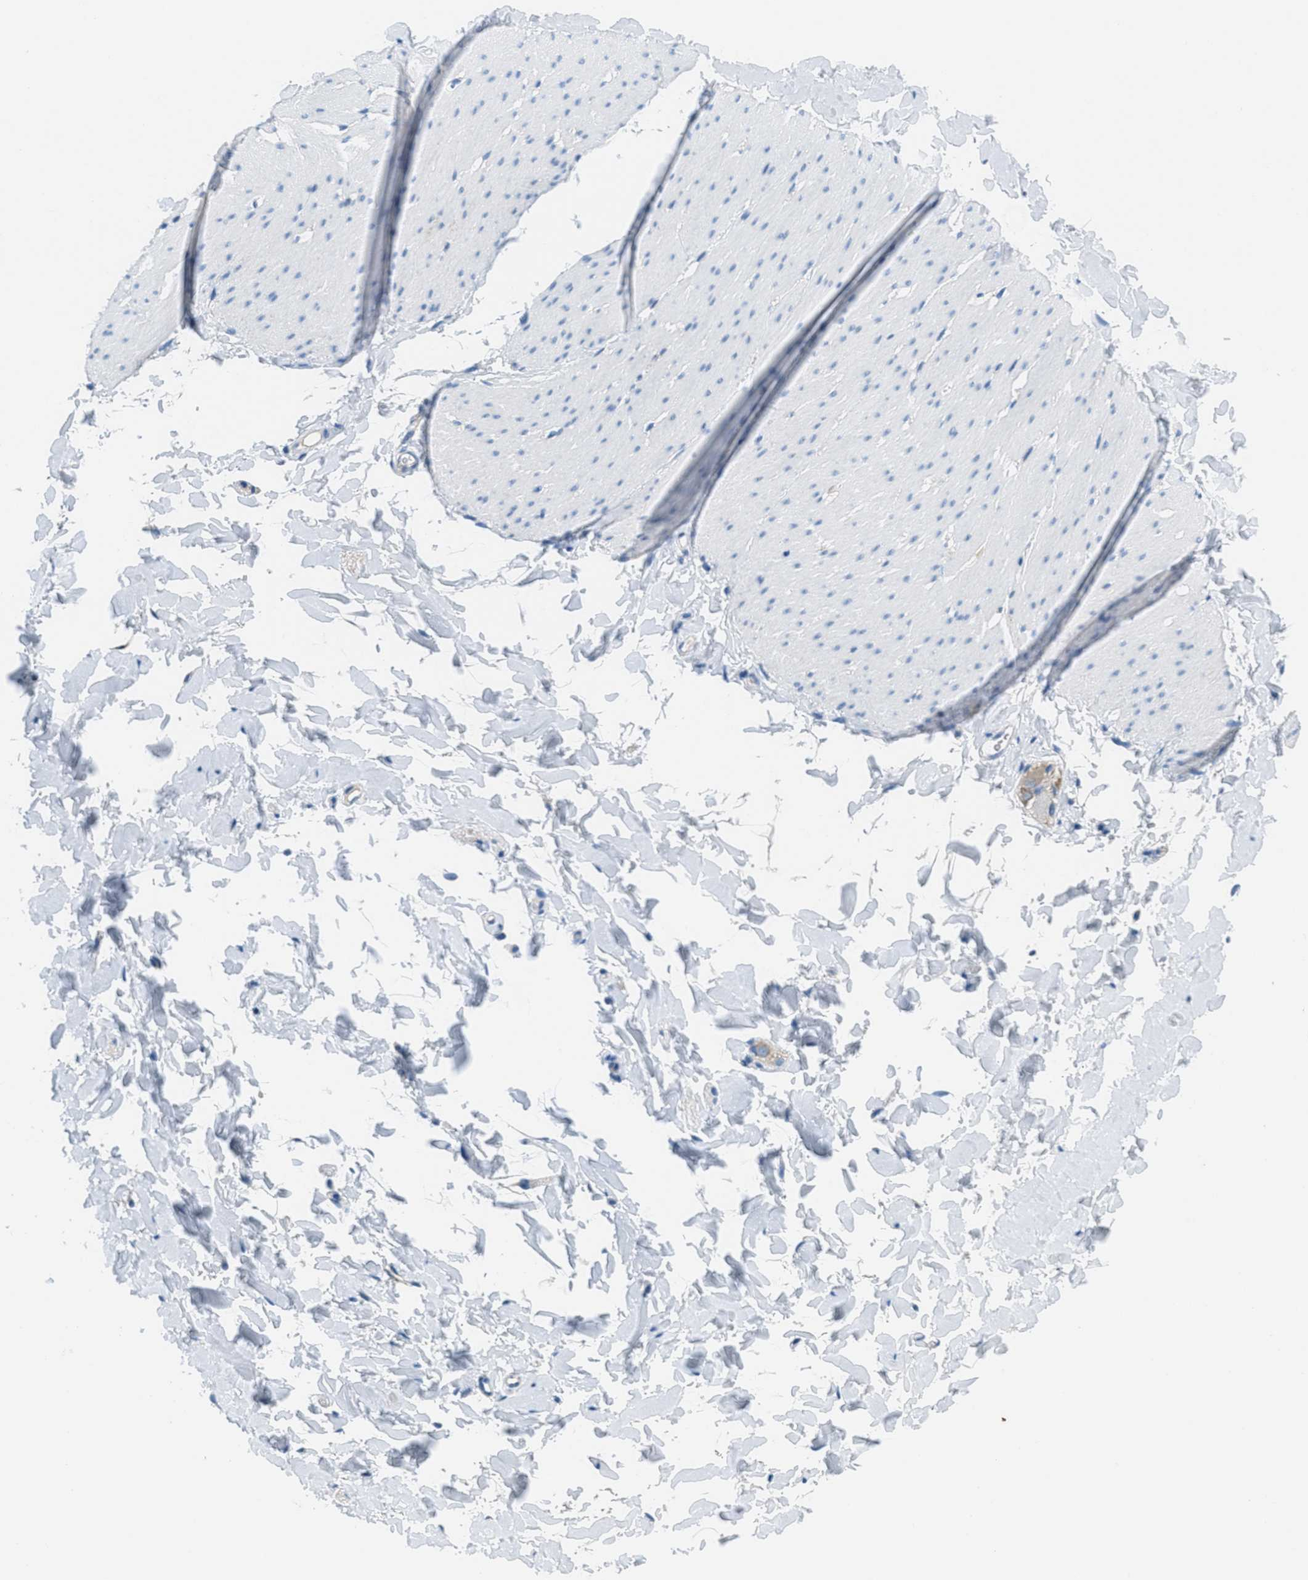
{"staining": {"intensity": "negative", "quantity": "none", "location": "none"}, "tissue": "smooth muscle", "cell_type": "Smooth muscle cells", "image_type": "normal", "snomed": [{"axis": "morphology", "description": "Normal tissue, NOS"}, {"axis": "topography", "description": "Smooth muscle"}, {"axis": "topography", "description": "Colon"}], "caption": "Image shows no significant protein positivity in smooth muscle cells of unremarkable smooth muscle. (Brightfield microscopy of DAB (3,3'-diaminobenzidine) immunohistochemistry (IHC) at high magnification).", "gene": "MGARP", "patient": {"sex": "male", "age": 67}}